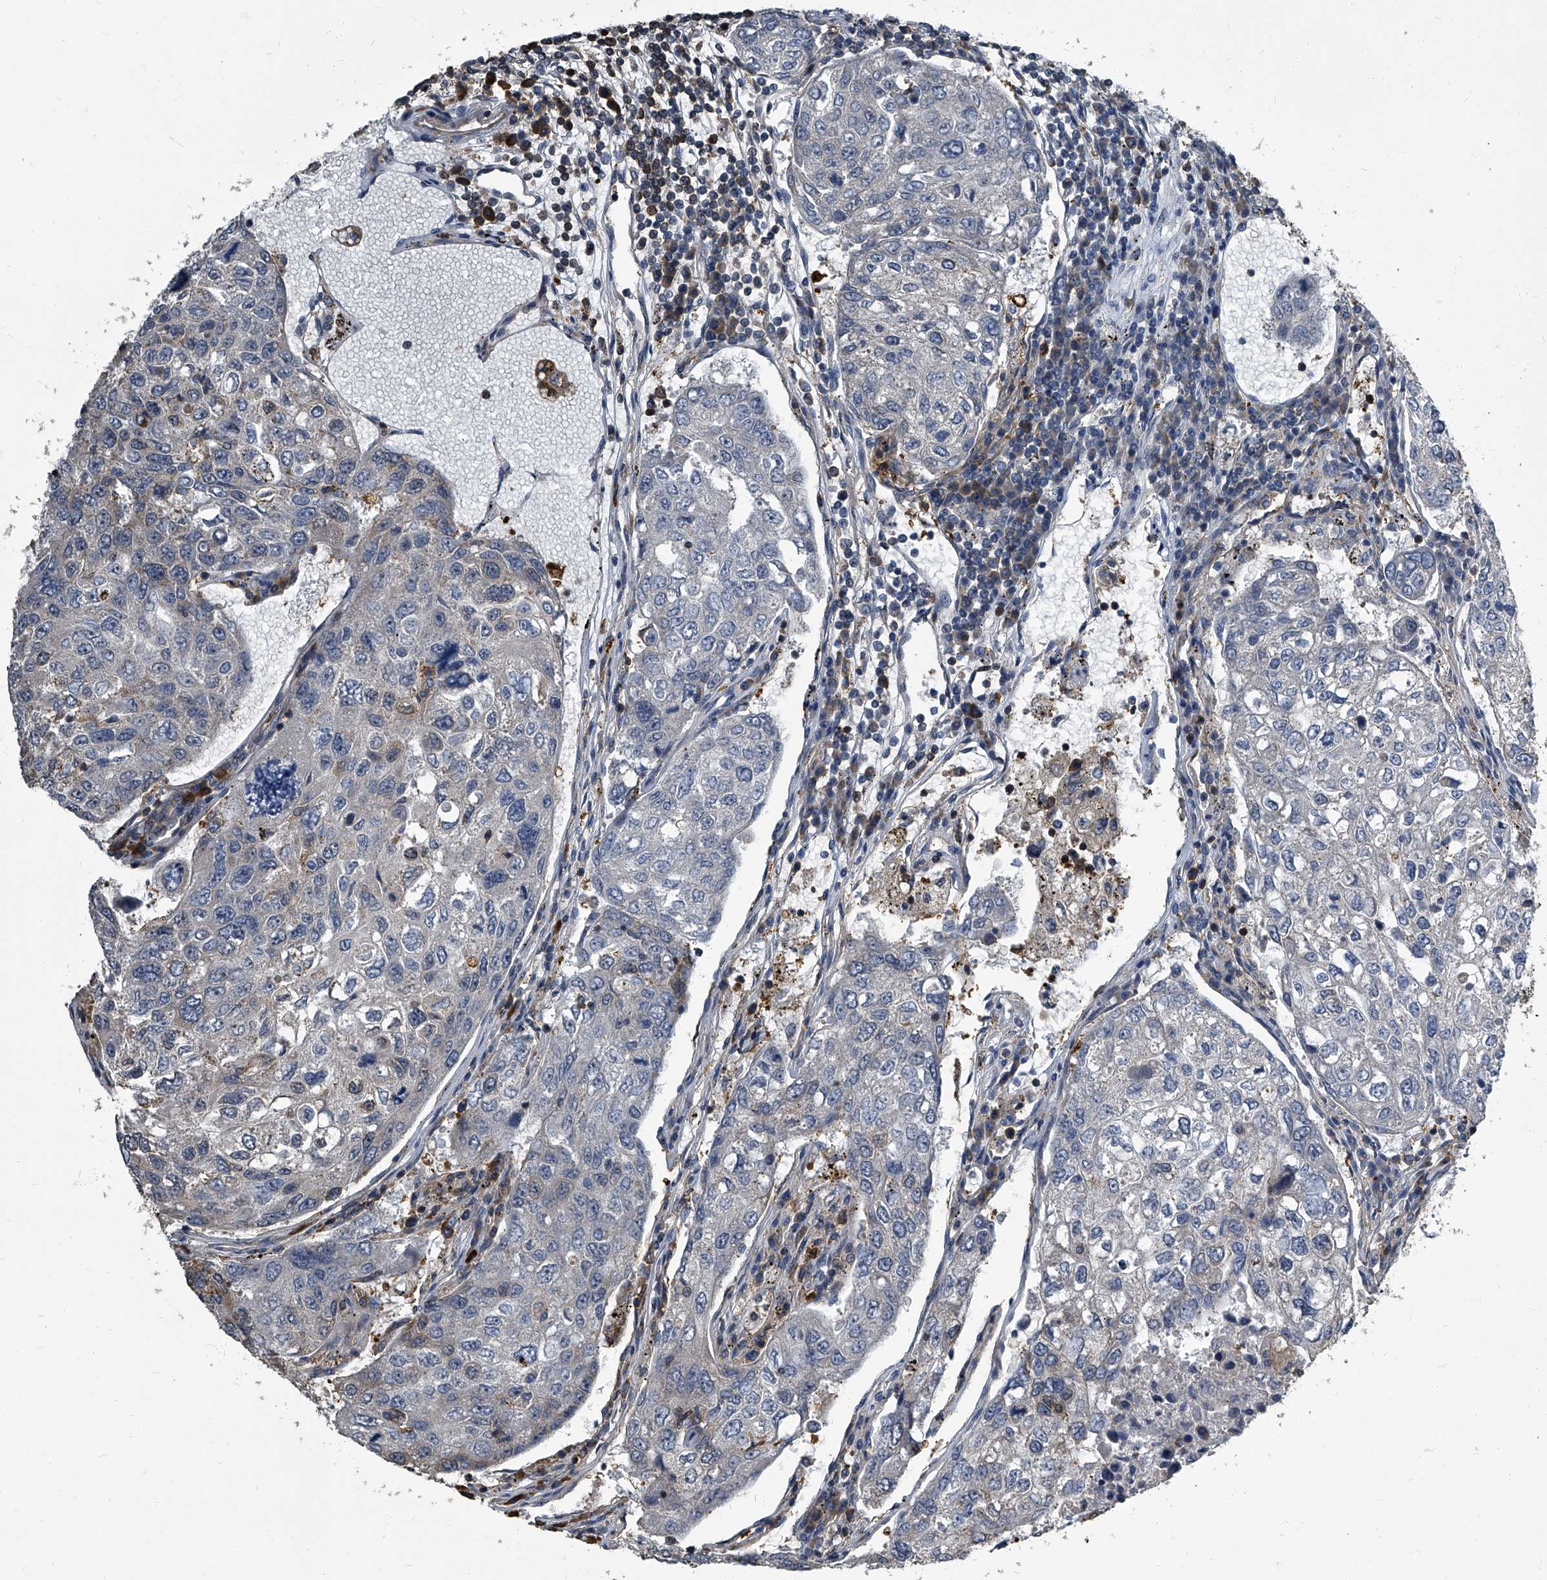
{"staining": {"intensity": "negative", "quantity": "none", "location": "none"}, "tissue": "urothelial cancer", "cell_type": "Tumor cells", "image_type": "cancer", "snomed": [{"axis": "morphology", "description": "Urothelial carcinoma, High grade"}, {"axis": "topography", "description": "Lymph node"}, {"axis": "topography", "description": "Urinary bladder"}], "caption": "This is a micrograph of immunohistochemistry staining of urothelial carcinoma (high-grade), which shows no staining in tumor cells.", "gene": "CDV3", "patient": {"sex": "male", "age": 51}}